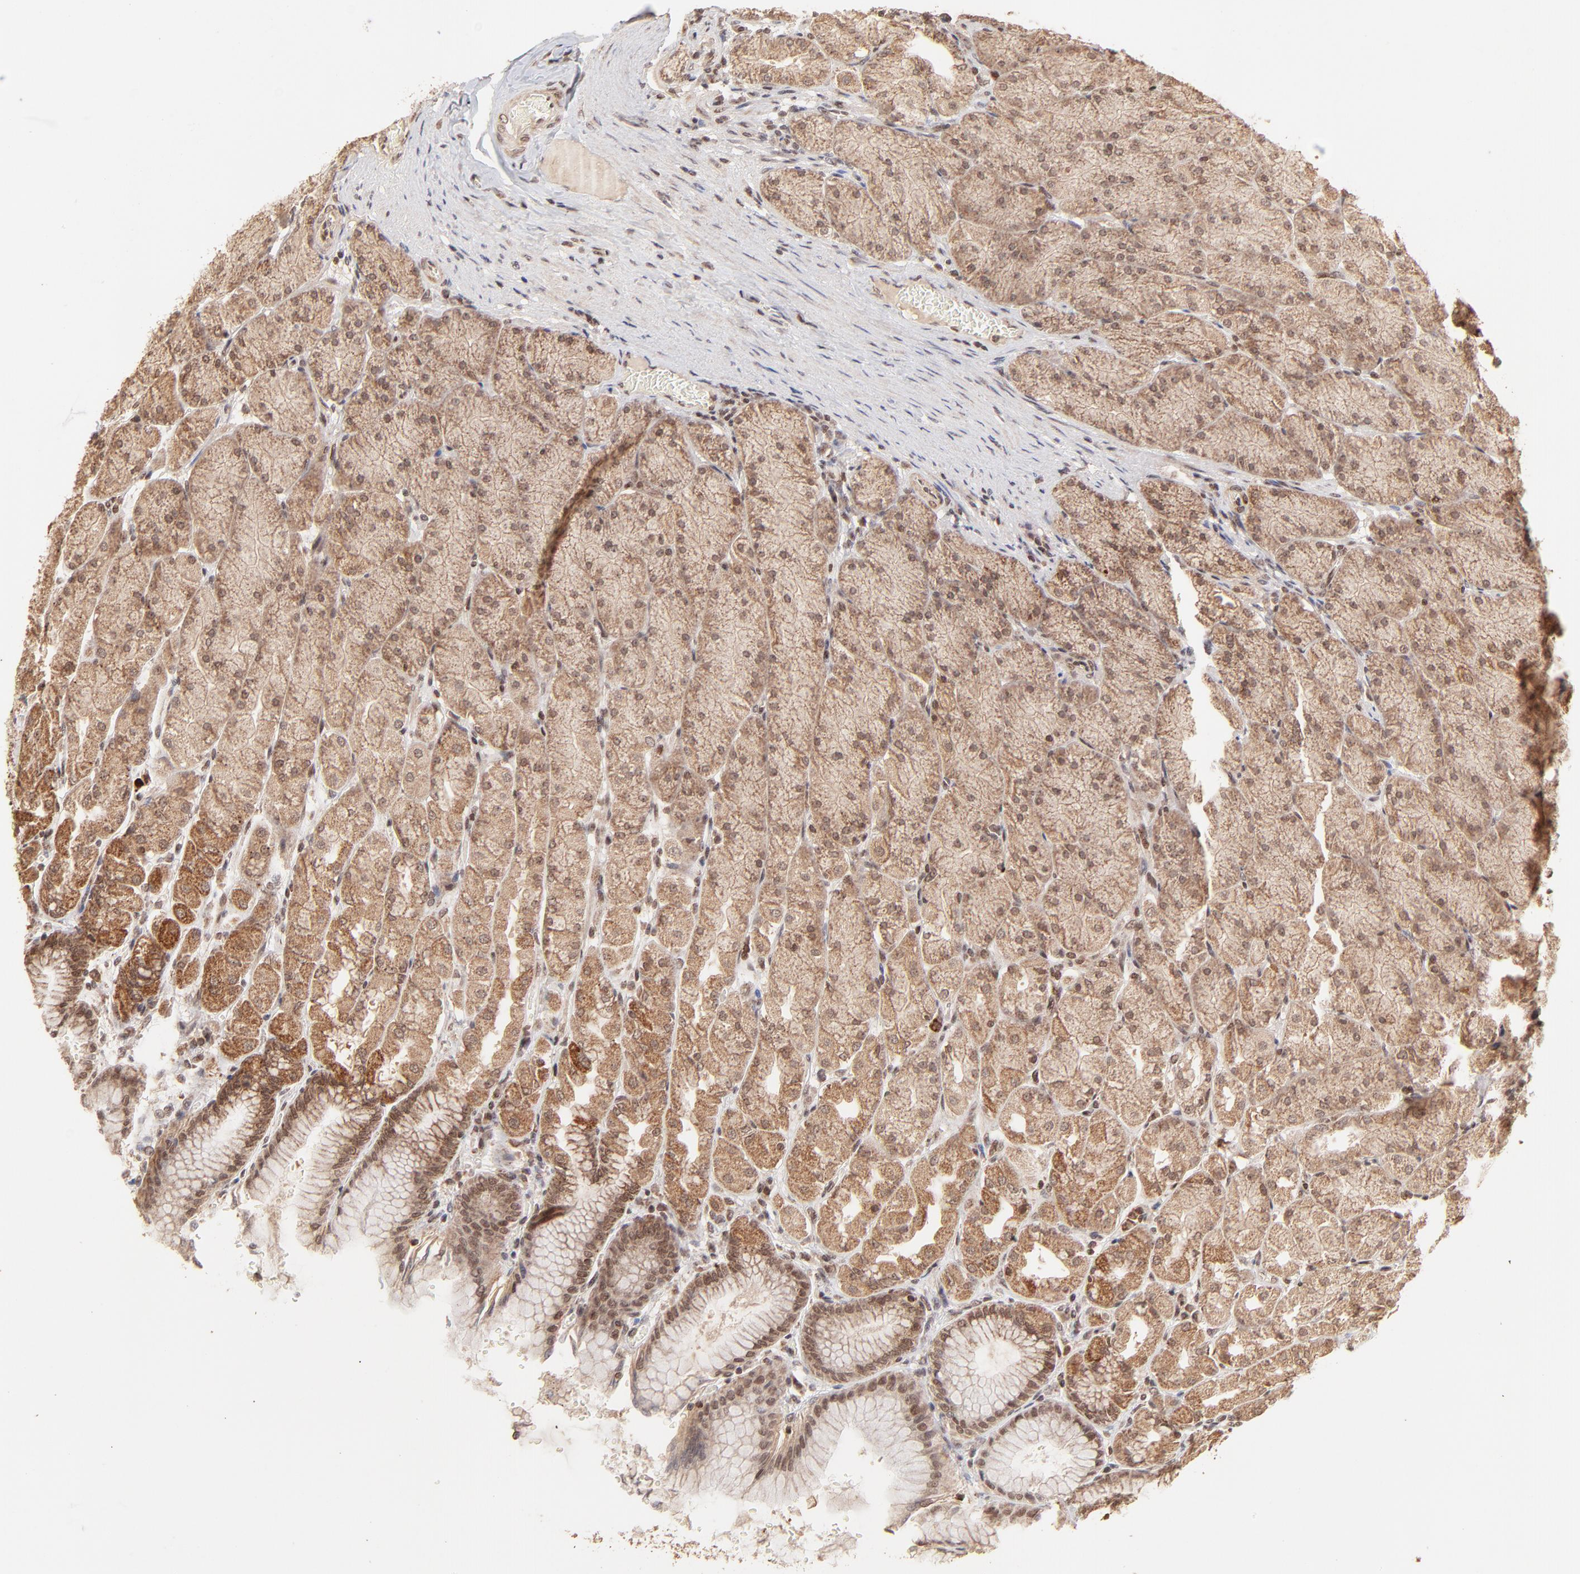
{"staining": {"intensity": "strong", "quantity": ">75%", "location": "cytoplasmic/membranous"}, "tissue": "stomach", "cell_type": "Glandular cells", "image_type": "normal", "snomed": [{"axis": "morphology", "description": "Normal tissue, NOS"}, {"axis": "topography", "description": "Stomach, upper"}], "caption": "IHC (DAB) staining of normal human stomach demonstrates strong cytoplasmic/membranous protein positivity in approximately >75% of glandular cells. (DAB IHC, brown staining for protein, blue staining for nuclei).", "gene": "MED15", "patient": {"sex": "female", "age": 56}}